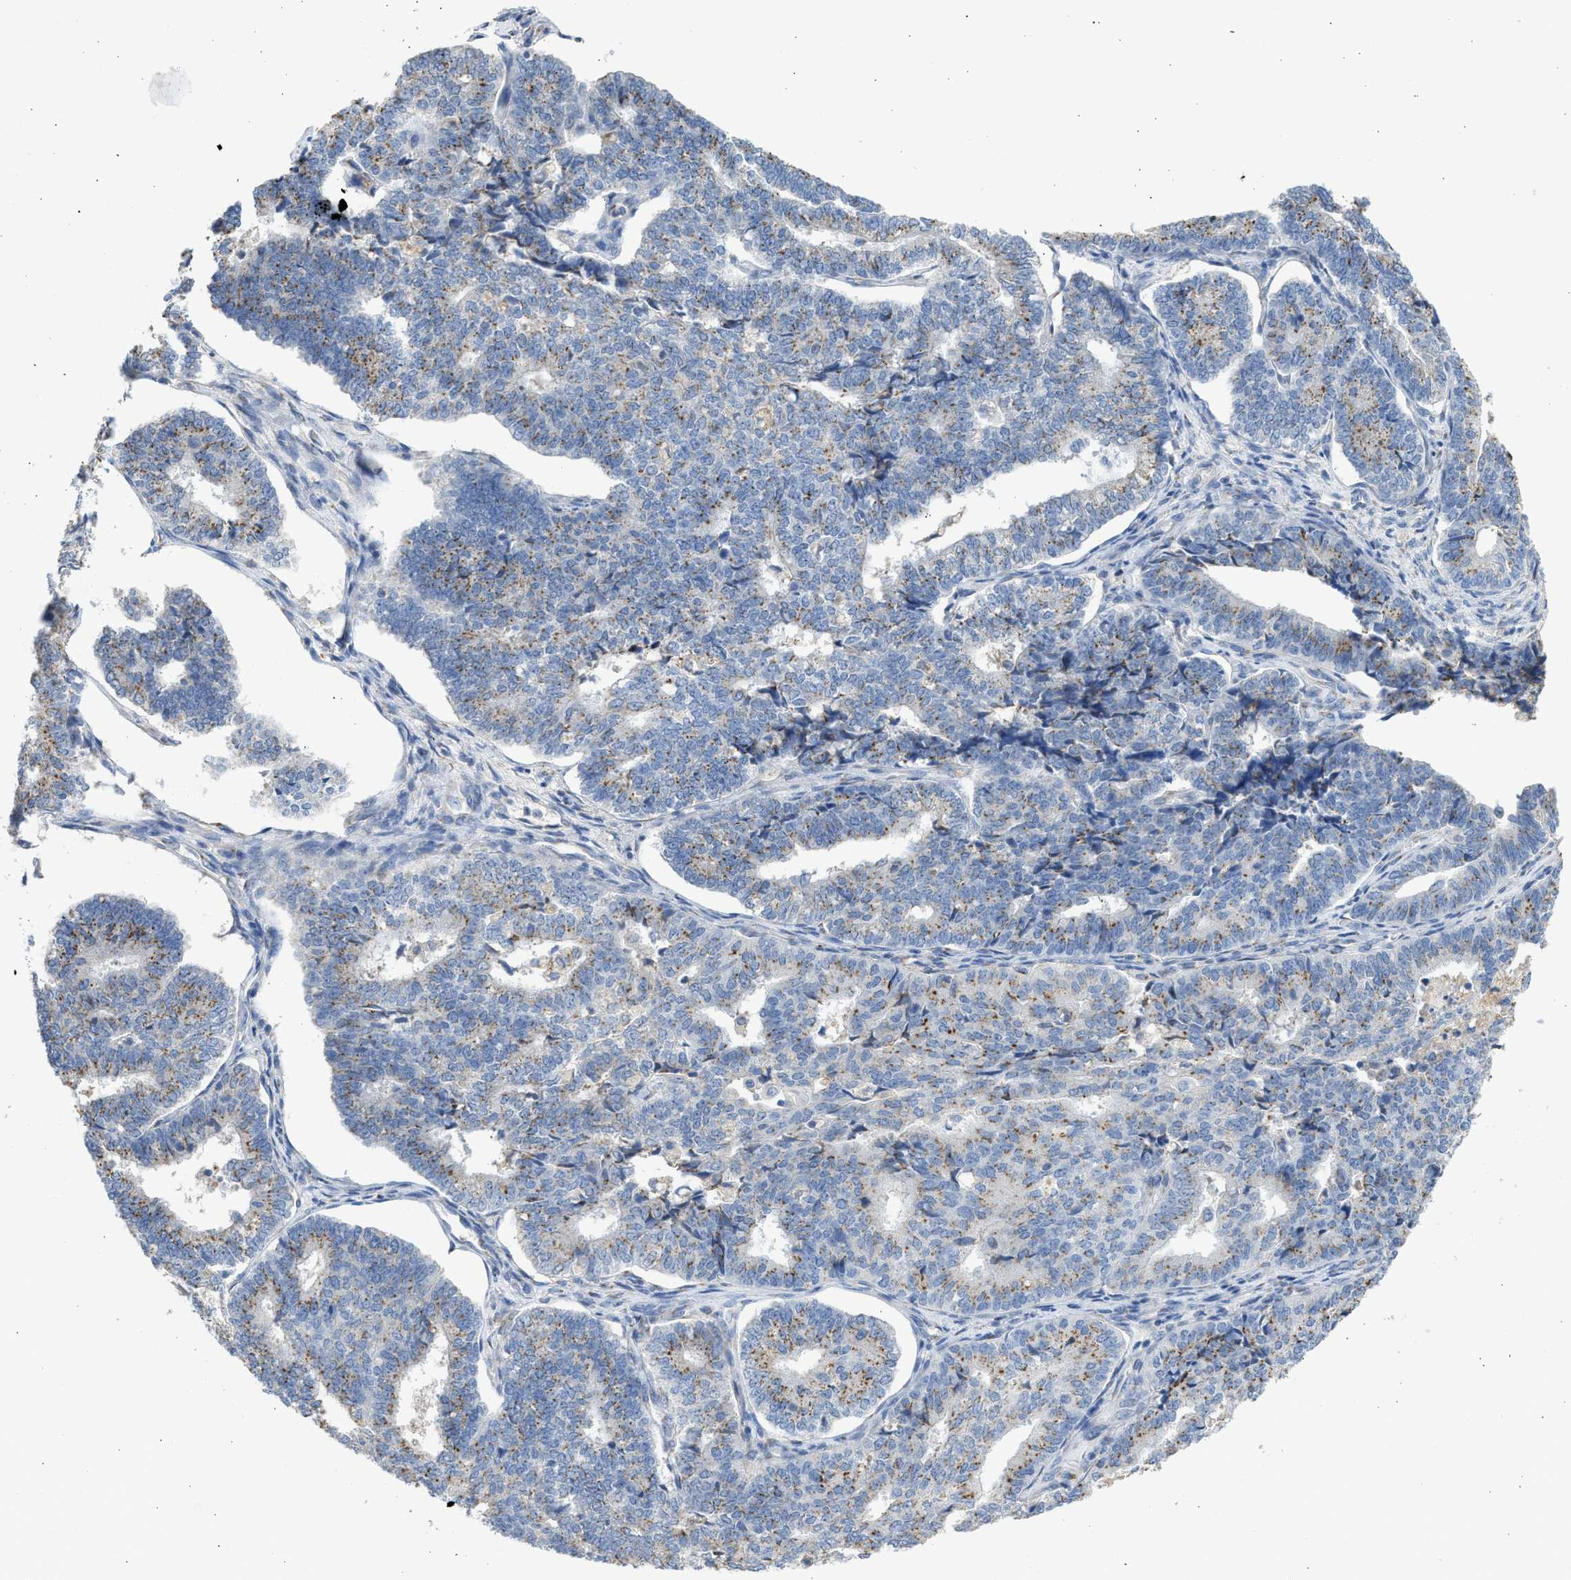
{"staining": {"intensity": "moderate", "quantity": "25%-75%", "location": "cytoplasmic/membranous"}, "tissue": "endometrial cancer", "cell_type": "Tumor cells", "image_type": "cancer", "snomed": [{"axis": "morphology", "description": "Adenocarcinoma, NOS"}, {"axis": "topography", "description": "Endometrium"}], "caption": "Tumor cells demonstrate moderate cytoplasmic/membranous staining in about 25%-75% of cells in endometrial cancer.", "gene": "IPO8", "patient": {"sex": "female", "age": 70}}